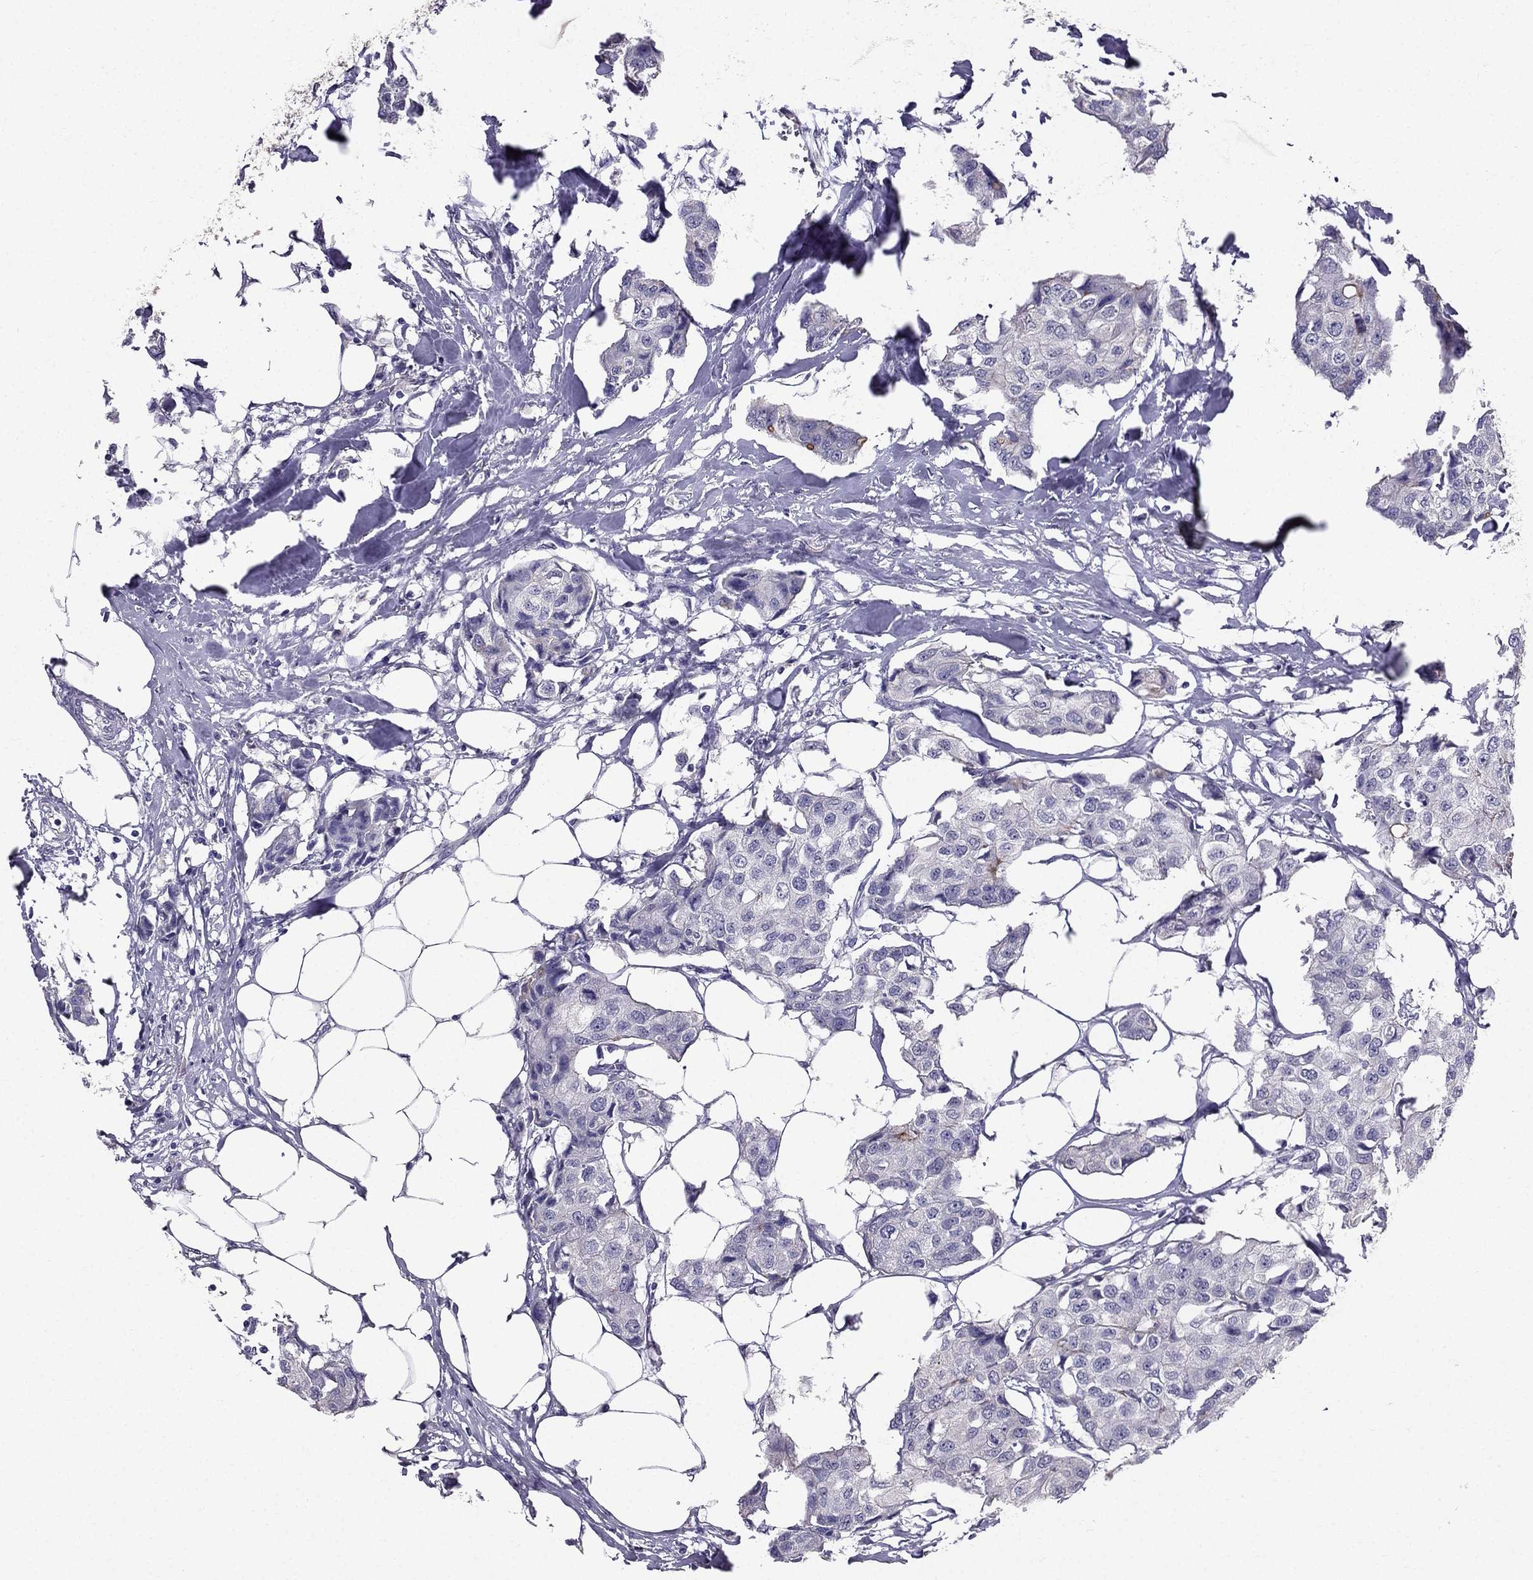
{"staining": {"intensity": "negative", "quantity": "none", "location": "none"}, "tissue": "breast cancer", "cell_type": "Tumor cells", "image_type": "cancer", "snomed": [{"axis": "morphology", "description": "Duct carcinoma"}, {"axis": "topography", "description": "Breast"}], "caption": "Histopathology image shows no significant protein expression in tumor cells of breast cancer (infiltrating ductal carcinoma).", "gene": "SCG5", "patient": {"sex": "female", "age": 80}}